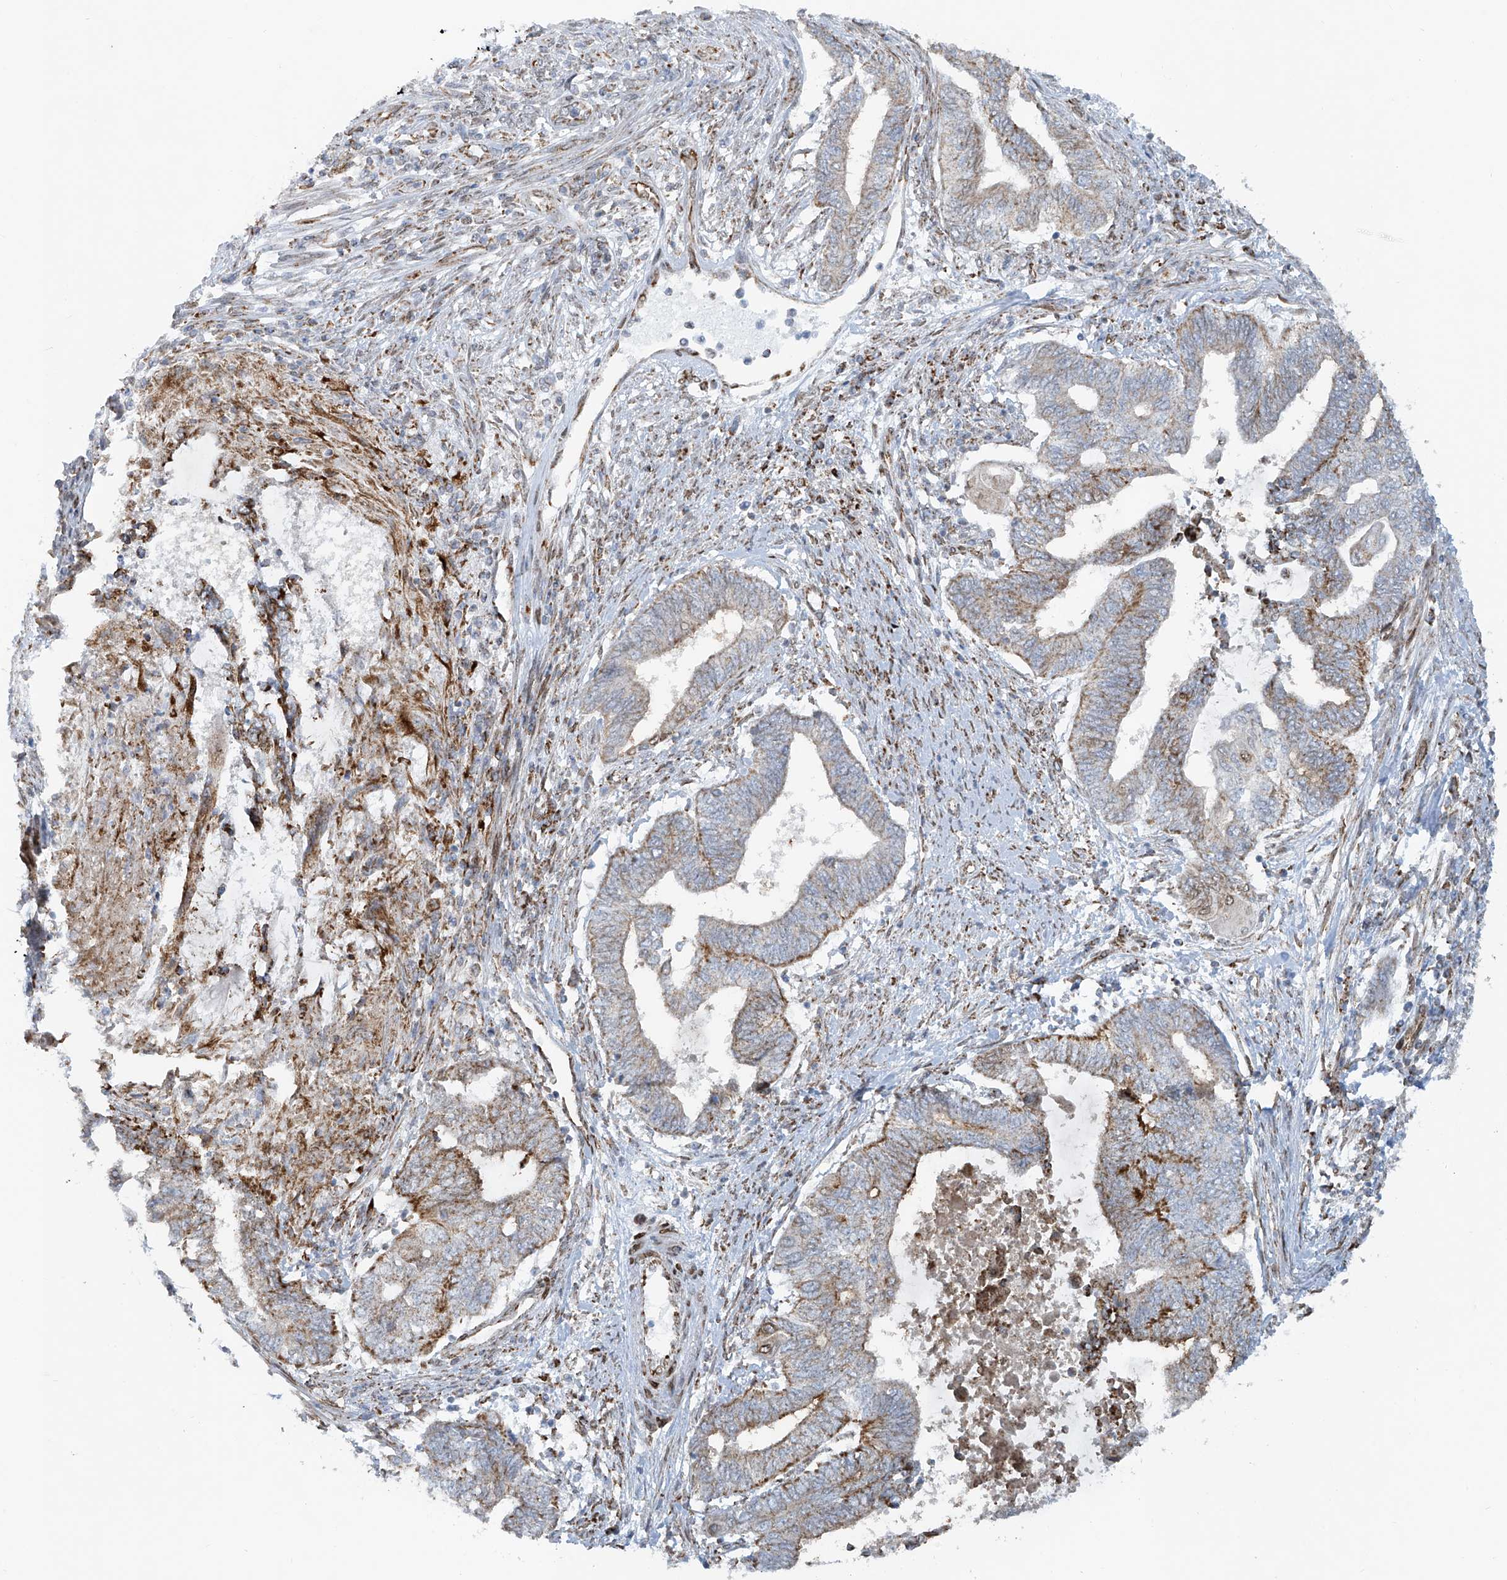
{"staining": {"intensity": "moderate", "quantity": ">75%", "location": "cytoplasmic/membranous"}, "tissue": "endometrial cancer", "cell_type": "Tumor cells", "image_type": "cancer", "snomed": [{"axis": "morphology", "description": "Adenocarcinoma, NOS"}, {"axis": "topography", "description": "Uterus"}, {"axis": "topography", "description": "Endometrium"}], "caption": "Endometrial cancer (adenocarcinoma) was stained to show a protein in brown. There is medium levels of moderate cytoplasmic/membranous expression in about >75% of tumor cells. Using DAB (brown) and hematoxylin (blue) stains, captured at high magnification using brightfield microscopy.", "gene": "SMDT1", "patient": {"sex": "female", "age": 70}}